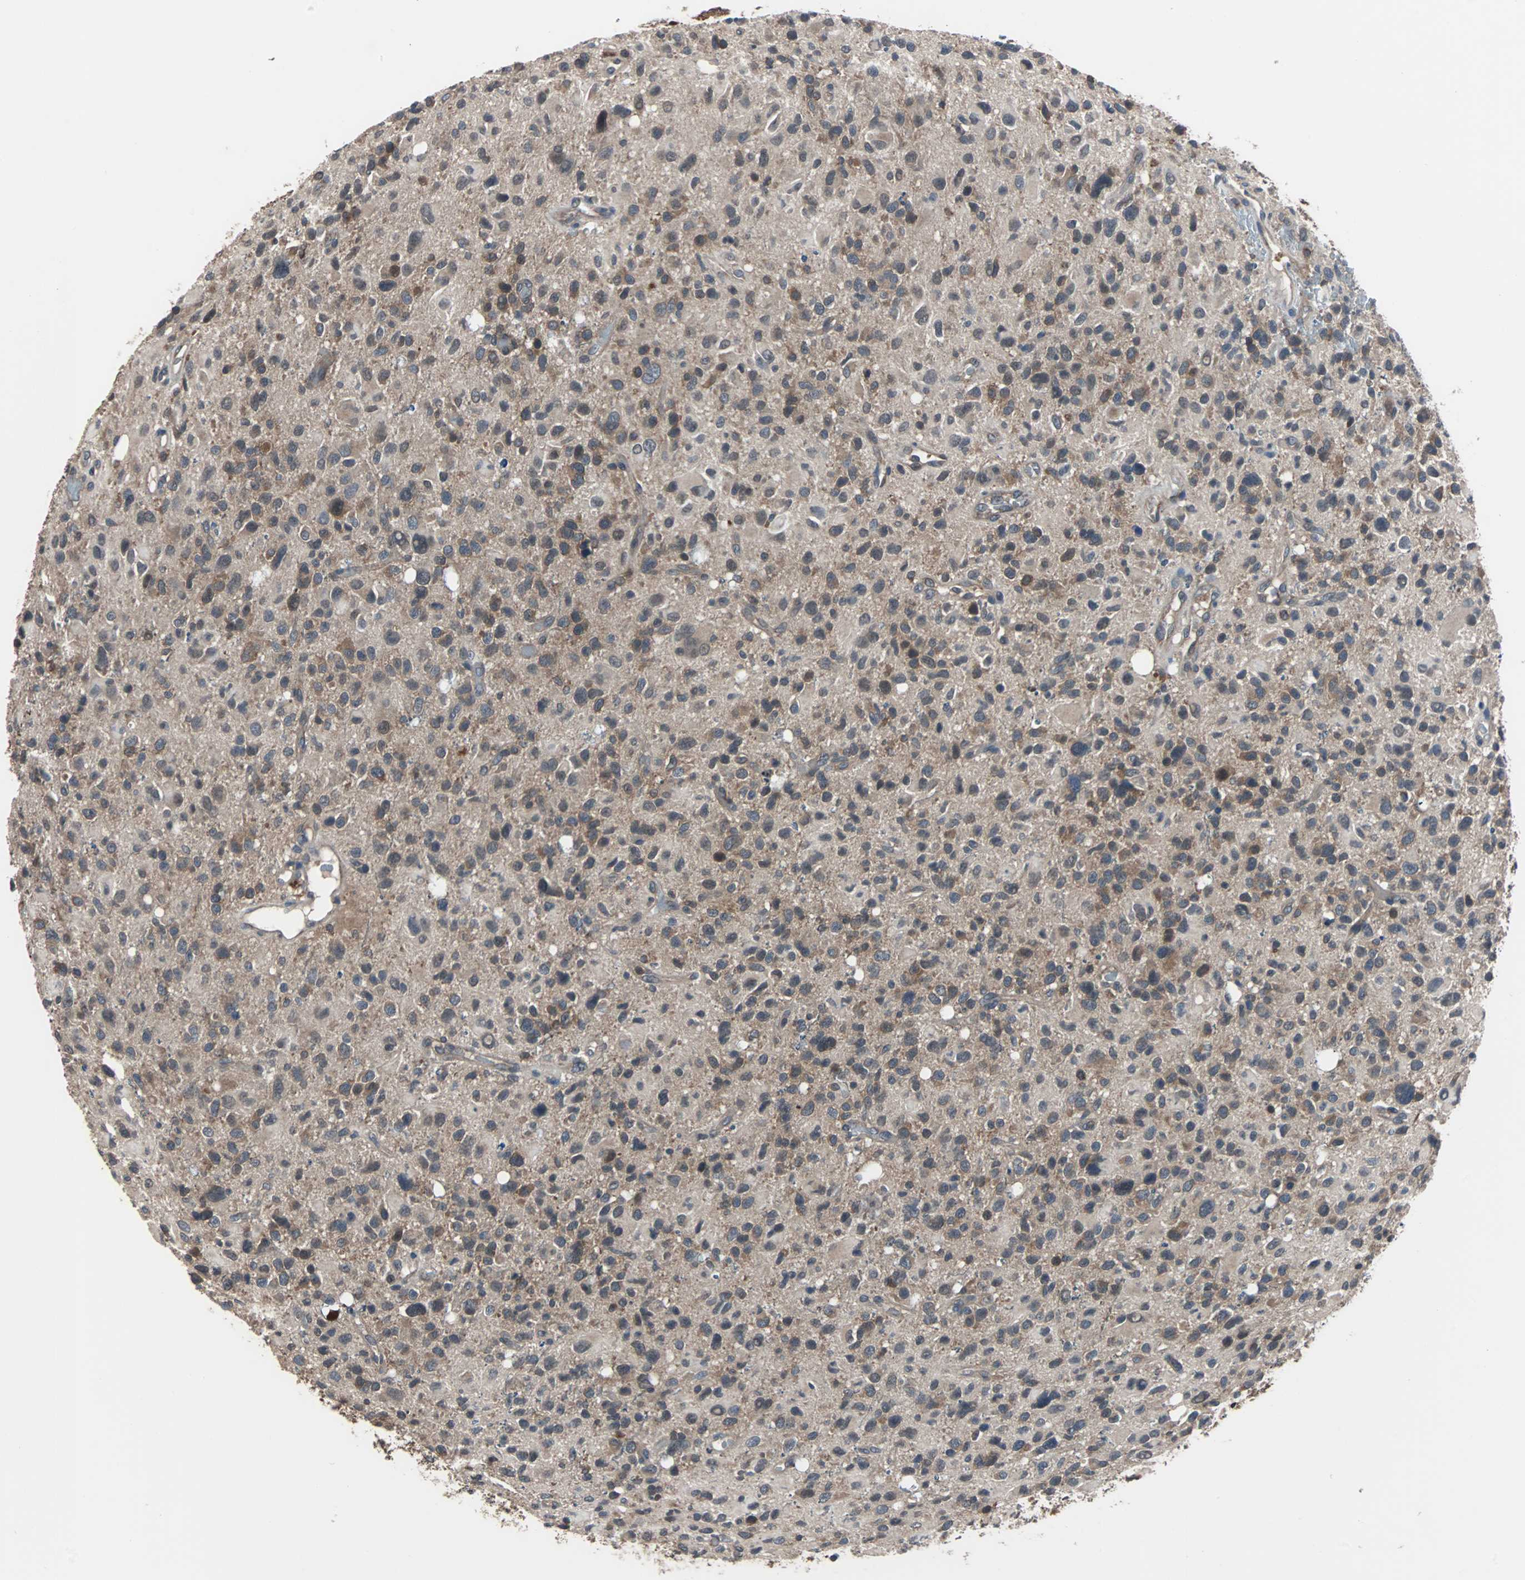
{"staining": {"intensity": "moderate", "quantity": "25%-75%", "location": "cytoplasmic/membranous"}, "tissue": "glioma", "cell_type": "Tumor cells", "image_type": "cancer", "snomed": [{"axis": "morphology", "description": "Glioma, malignant, High grade"}, {"axis": "topography", "description": "Brain"}], "caption": "Protein expression analysis of human glioma reveals moderate cytoplasmic/membranous expression in about 25%-75% of tumor cells.", "gene": "PAK1", "patient": {"sex": "male", "age": 48}}